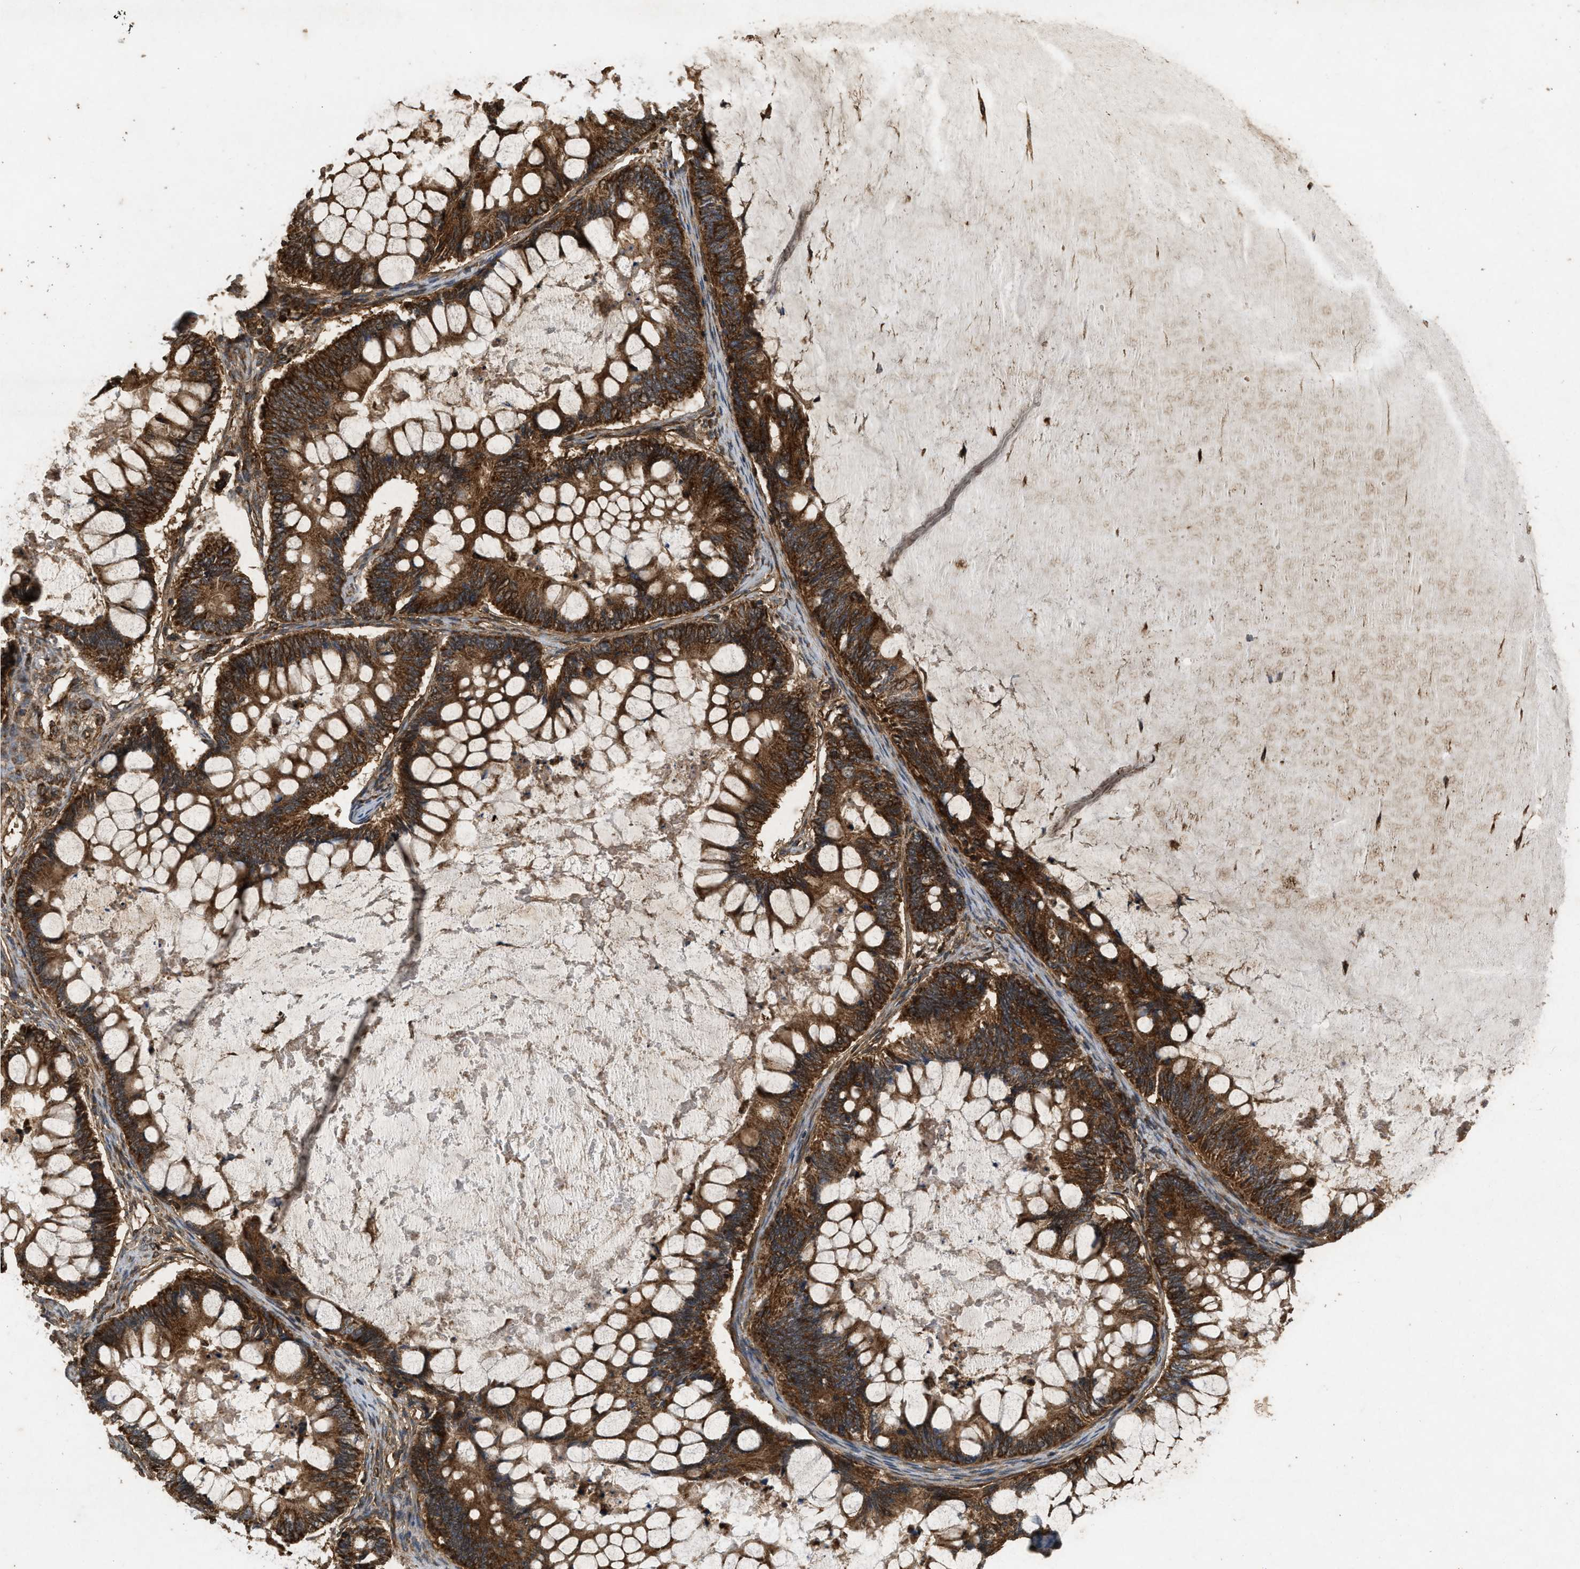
{"staining": {"intensity": "strong", "quantity": ">75%", "location": "cytoplasmic/membranous"}, "tissue": "ovarian cancer", "cell_type": "Tumor cells", "image_type": "cancer", "snomed": [{"axis": "morphology", "description": "Cystadenocarcinoma, mucinous, NOS"}, {"axis": "topography", "description": "Ovary"}], "caption": "Brown immunohistochemical staining in human ovarian mucinous cystadenocarcinoma demonstrates strong cytoplasmic/membranous expression in approximately >75% of tumor cells.", "gene": "GNB4", "patient": {"sex": "female", "age": 61}}